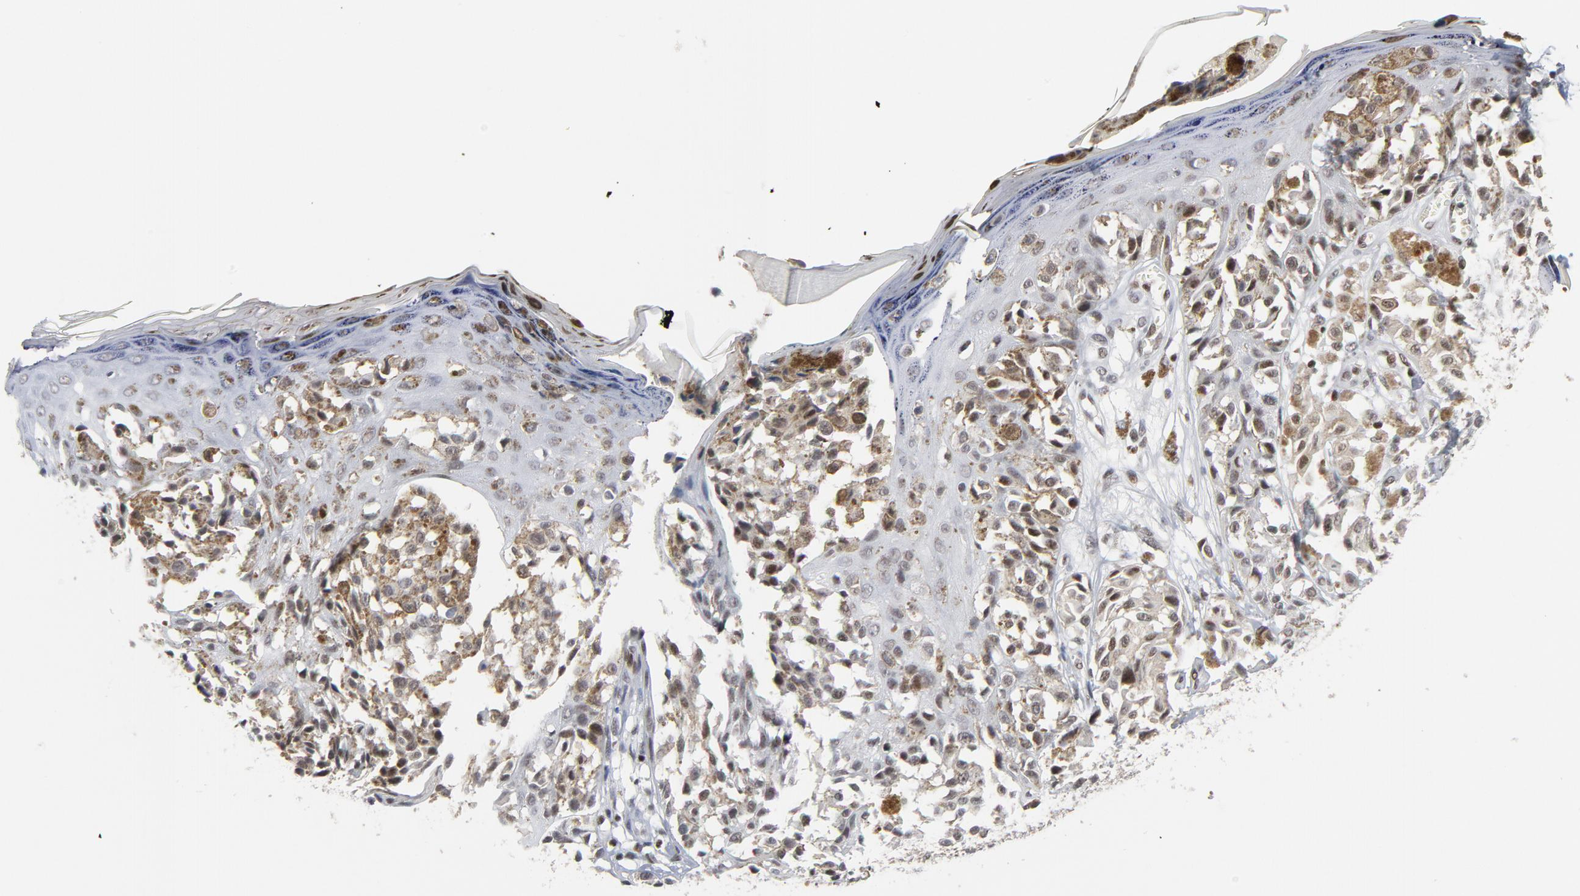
{"staining": {"intensity": "weak", "quantity": ">75%", "location": "nuclear"}, "tissue": "melanoma", "cell_type": "Tumor cells", "image_type": "cancer", "snomed": [{"axis": "morphology", "description": "Malignant melanoma, NOS"}, {"axis": "topography", "description": "Skin"}], "caption": "A histopathology image showing weak nuclear staining in about >75% of tumor cells in malignant melanoma, as visualized by brown immunohistochemical staining.", "gene": "GABPA", "patient": {"sex": "female", "age": 38}}